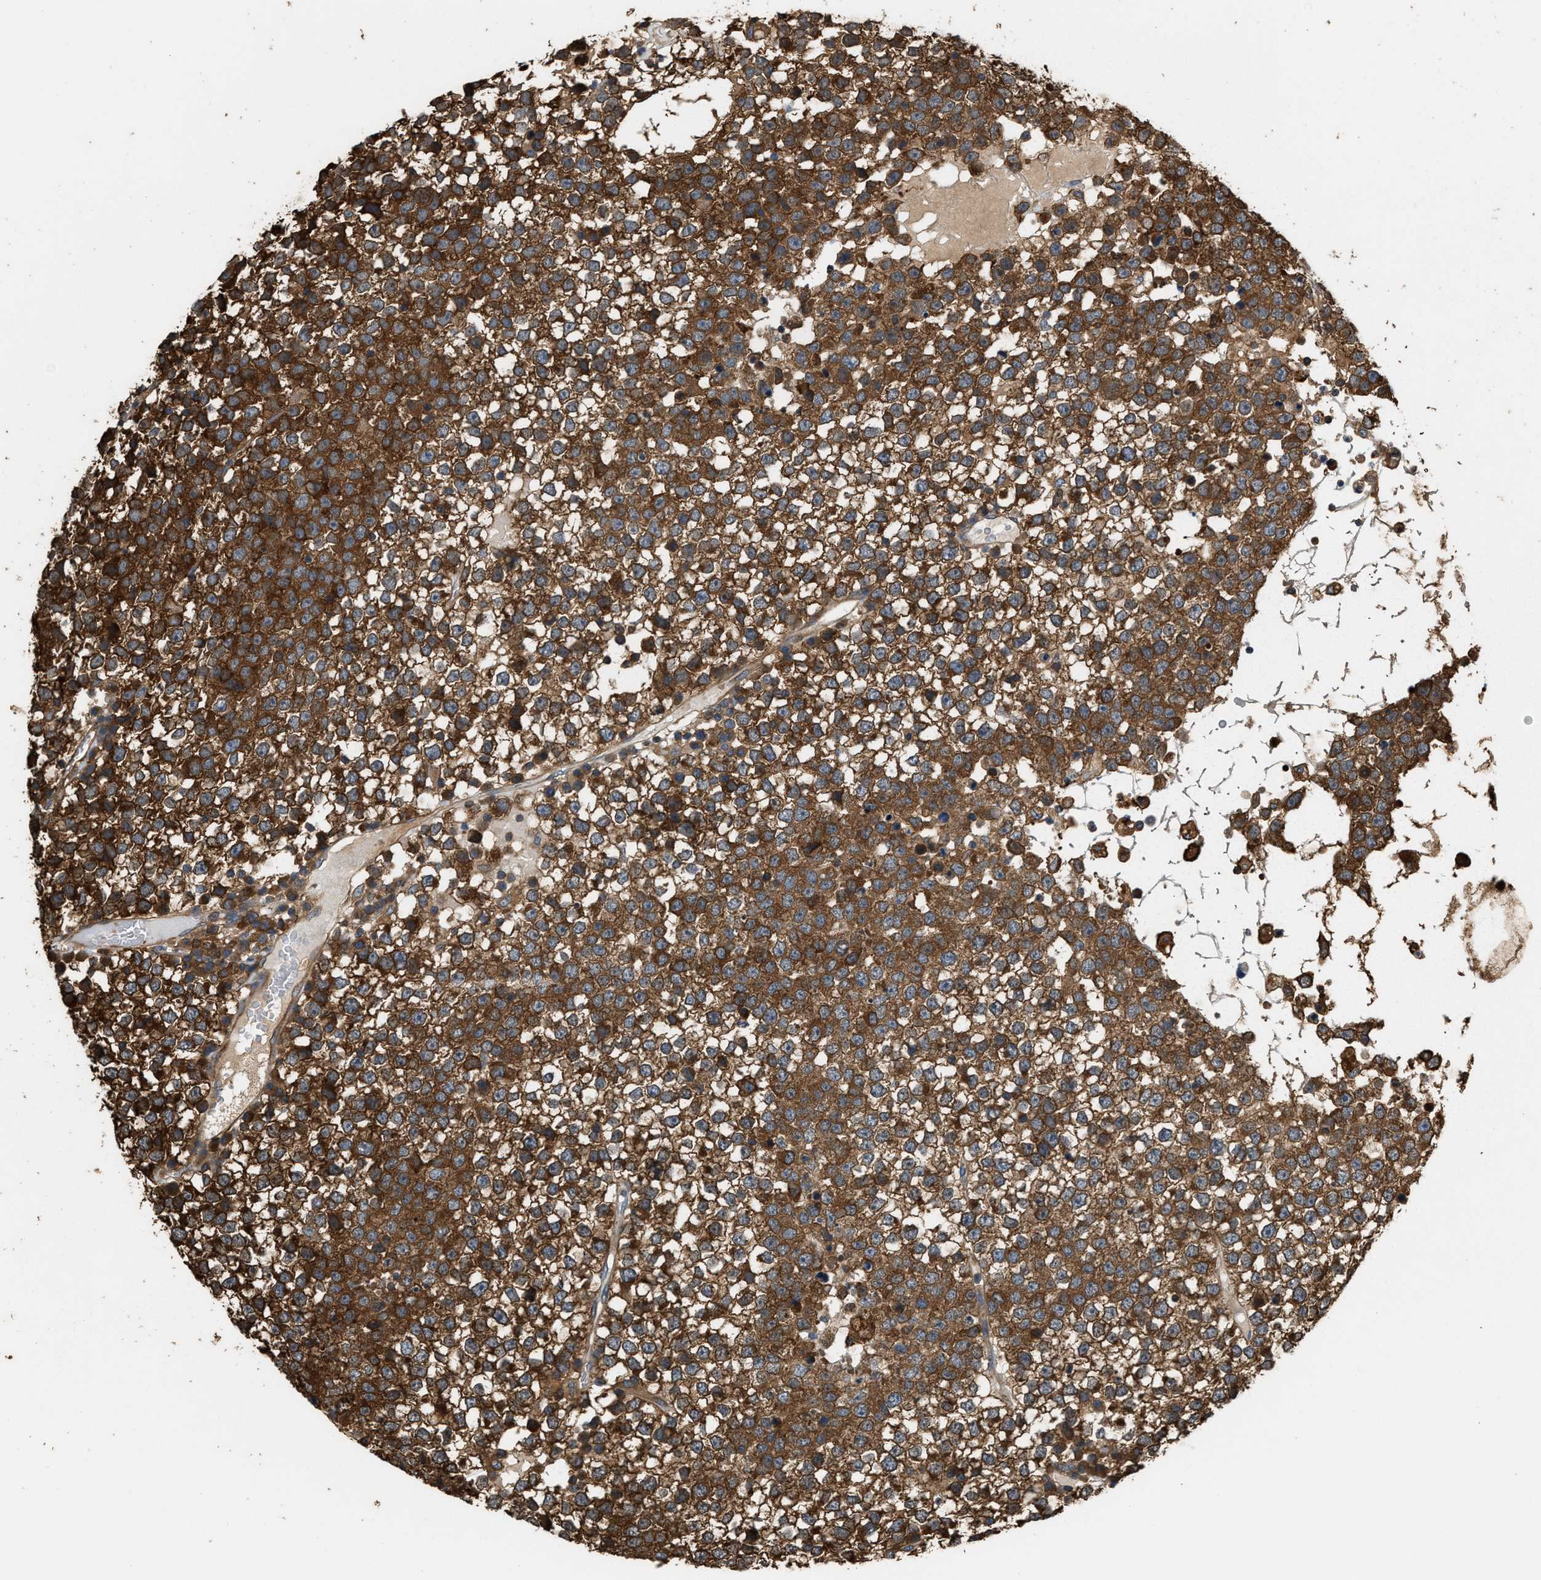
{"staining": {"intensity": "strong", "quantity": ">75%", "location": "cytoplasmic/membranous"}, "tissue": "testis cancer", "cell_type": "Tumor cells", "image_type": "cancer", "snomed": [{"axis": "morphology", "description": "Seminoma, NOS"}, {"axis": "topography", "description": "Testis"}], "caption": "Immunohistochemical staining of testis seminoma reveals high levels of strong cytoplasmic/membranous protein staining in approximately >75% of tumor cells.", "gene": "ATIC", "patient": {"sex": "male", "age": 65}}